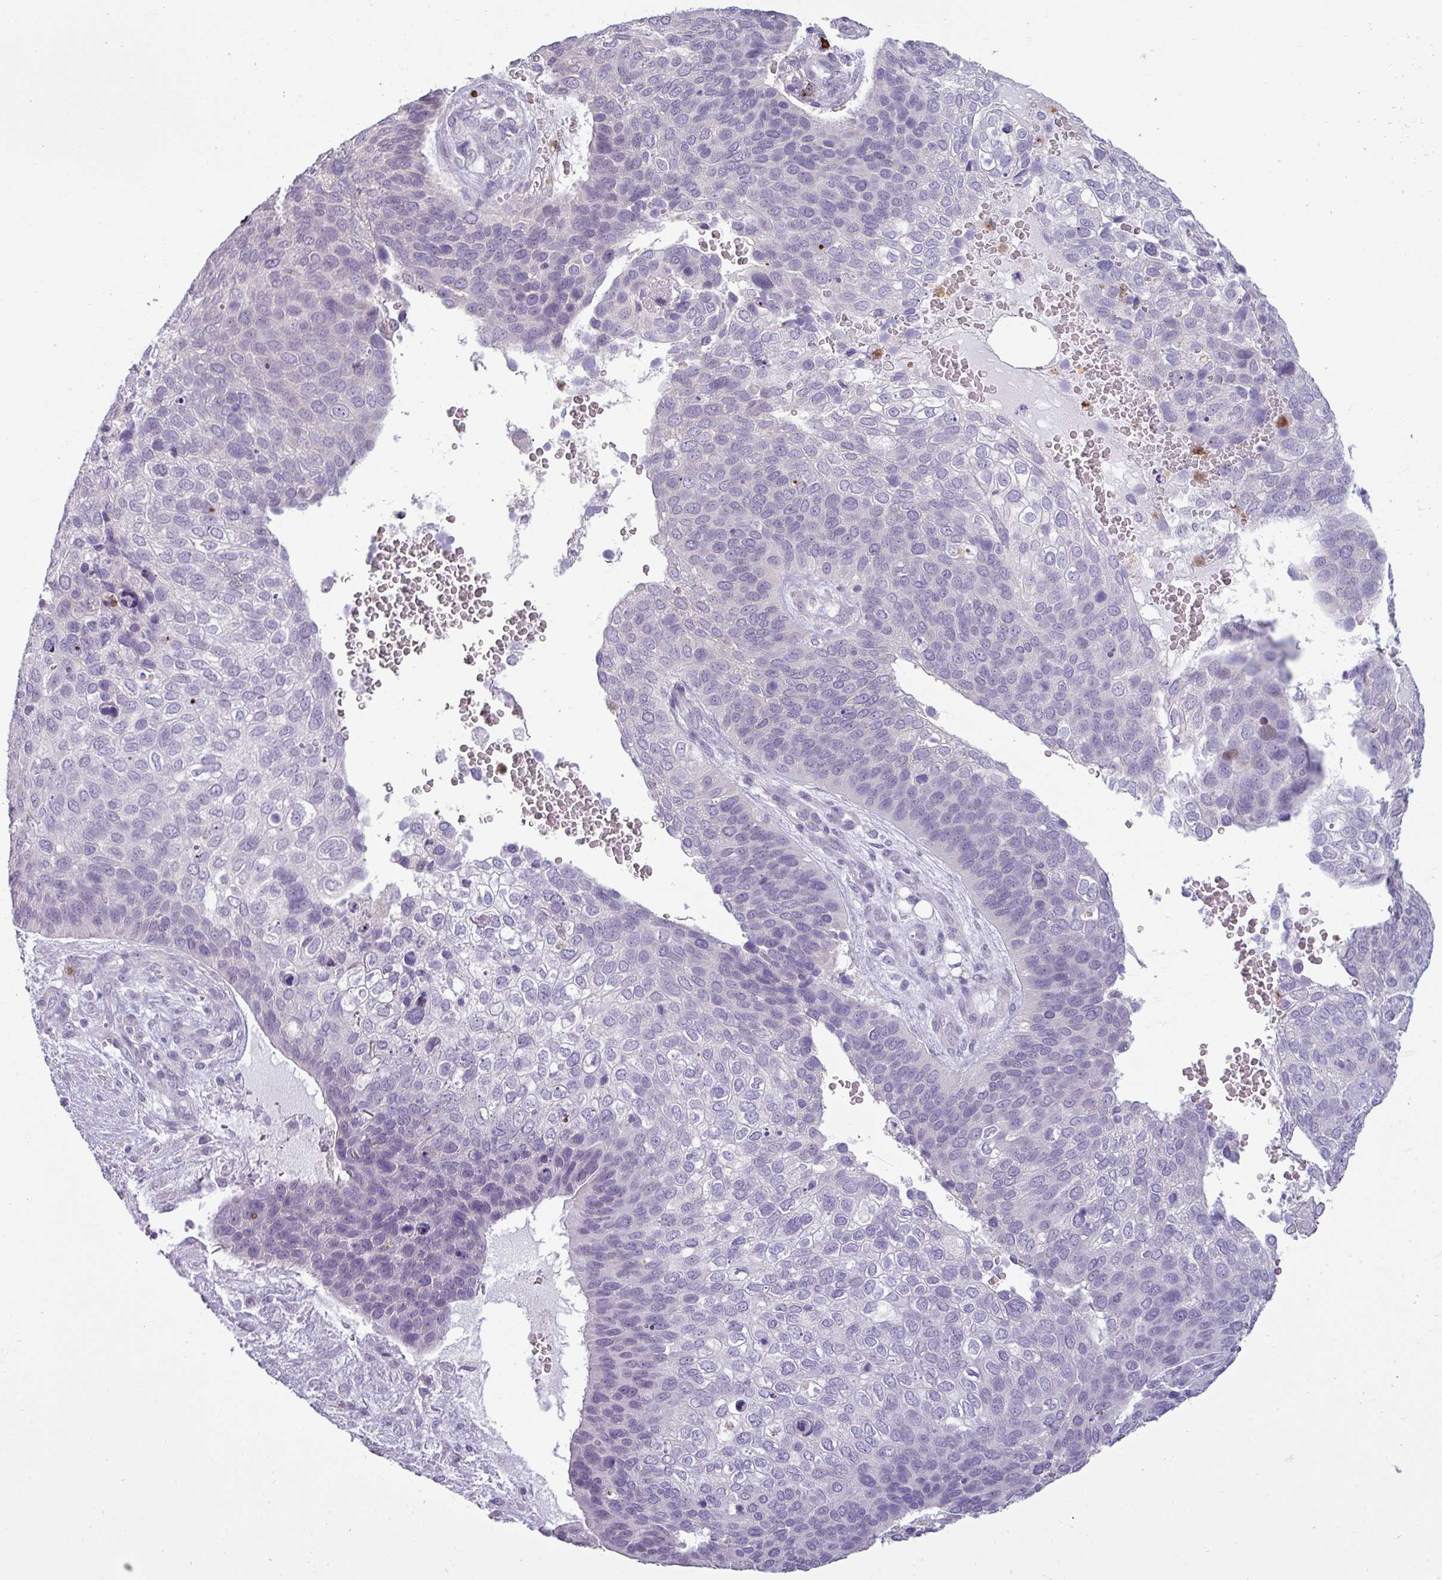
{"staining": {"intensity": "negative", "quantity": "none", "location": "none"}, "tissue": "skin cancer", "cell_type": "Tumor cells", "image_type": "cancer", "snomed": [{"axis": "morphology", "description": "Basal cell carcinoma"}, {"axis": "topography", "description": "Skin"}], "caption": "This histopathology image is of skin cancer stained with immunohistochemistry (IHC) to label a protein in brown with the nuclei are counter-stained blue. There is no staining in tumor cells.", "gene": "TRIM39", "patient": {"sex": "female", "age": 74}}